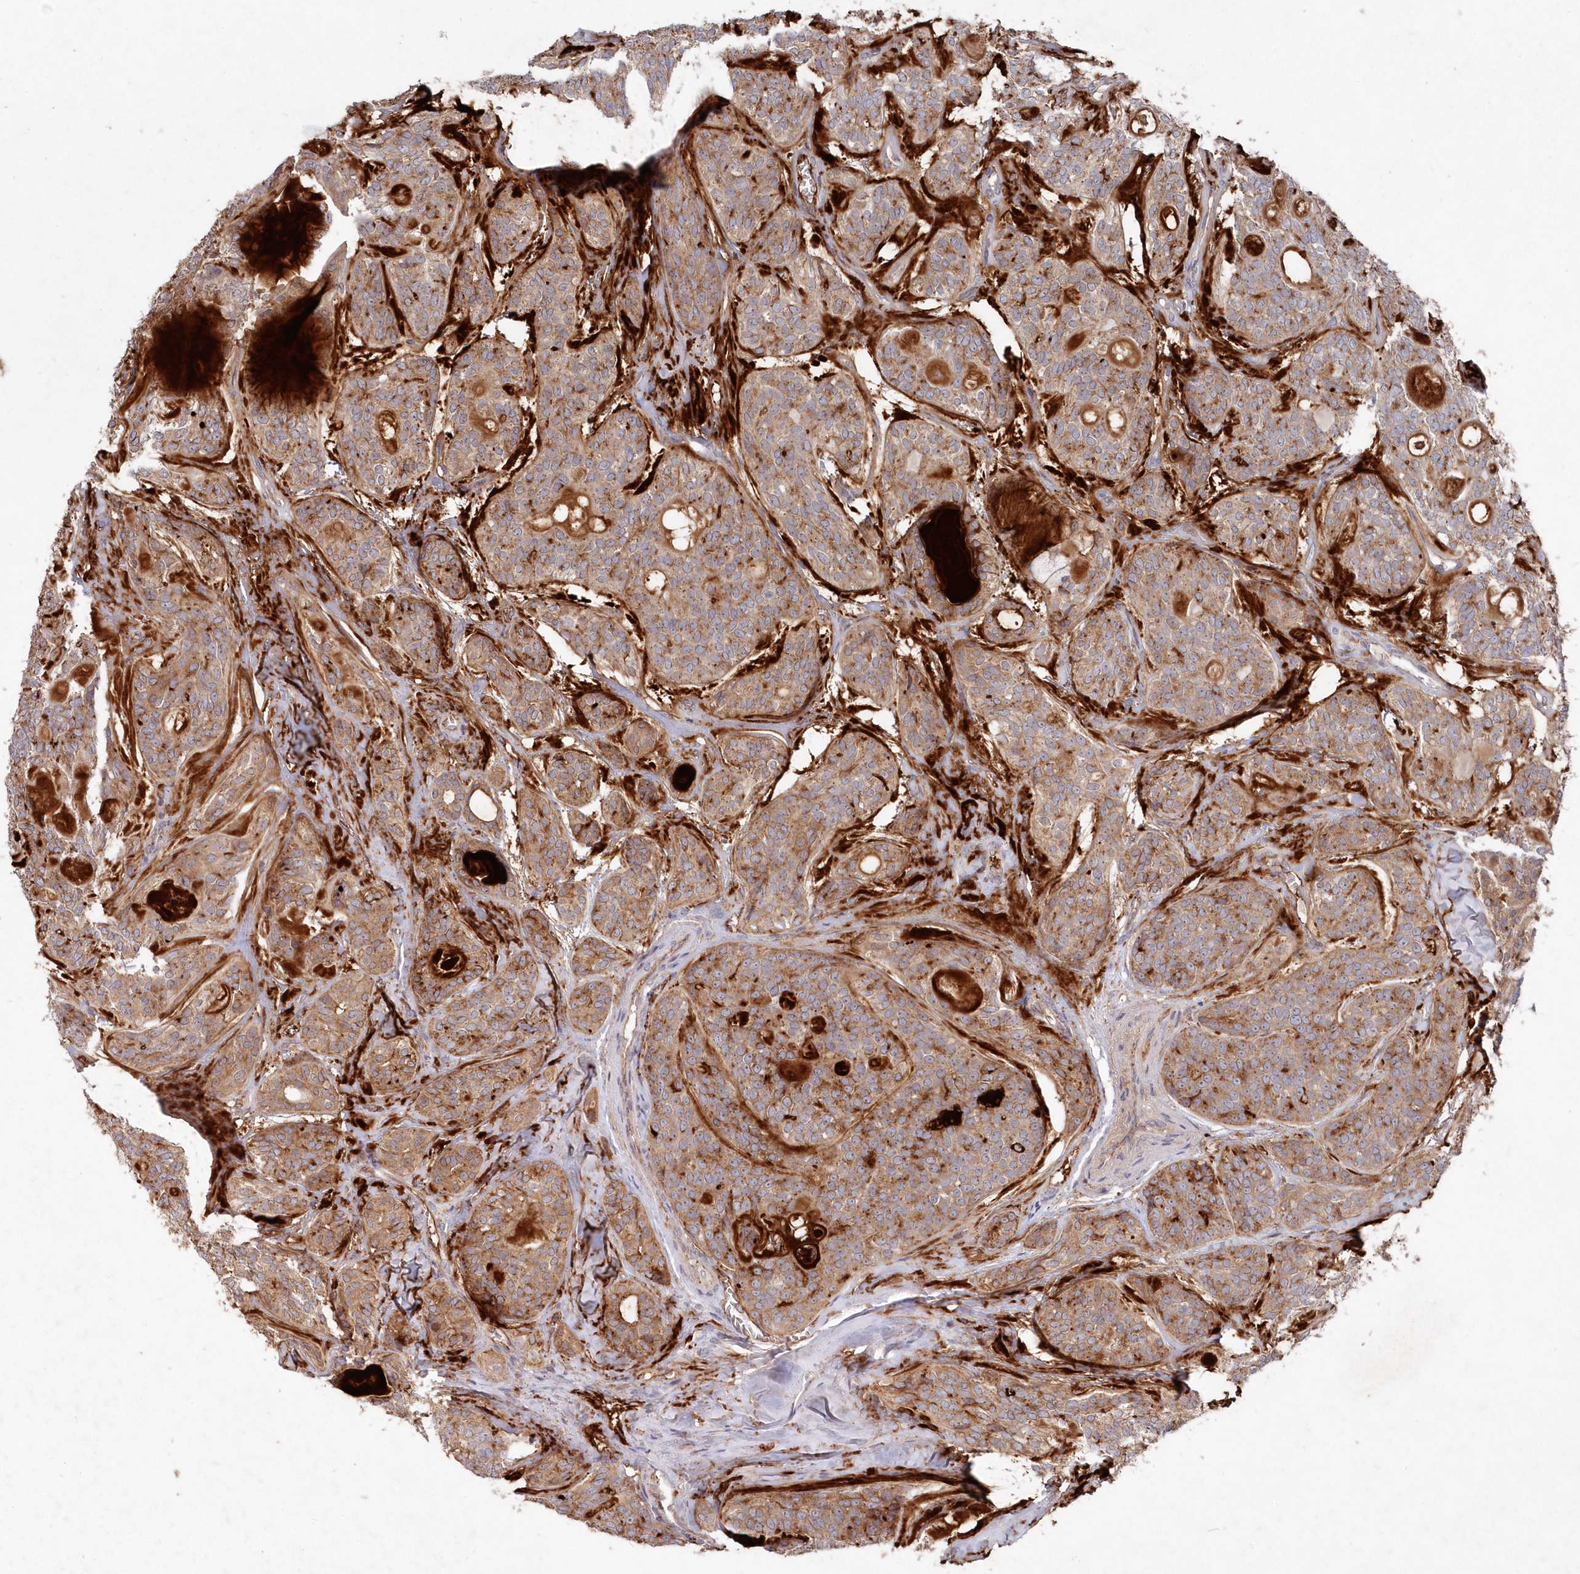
{"staining": {"intensity": "moderate", "quantity": ">75%", "location": "cytoplasmic/membranous"}, "tissue": "head and neck cancer", "cell_type": "Tumor cells", "image_type": "cancer", "snomed": [{"axis": "morphology", "description": "Adenocarcinoma, NOS"}, {"axis": "topography", "description": "Head-Neck"}], "caption": "Head and neck cancer stained with DAB IHC shows medium levels of moderate cytoplasmic/membranous positivity in about >75% of tumor cells. The staining is performed using DAB brown chromogen to label protein expression. The nuclei are counter-stained blue using hematoxylin.", "gene": "ABHD14B", "patient": {"sex": "male", "age": 66}}